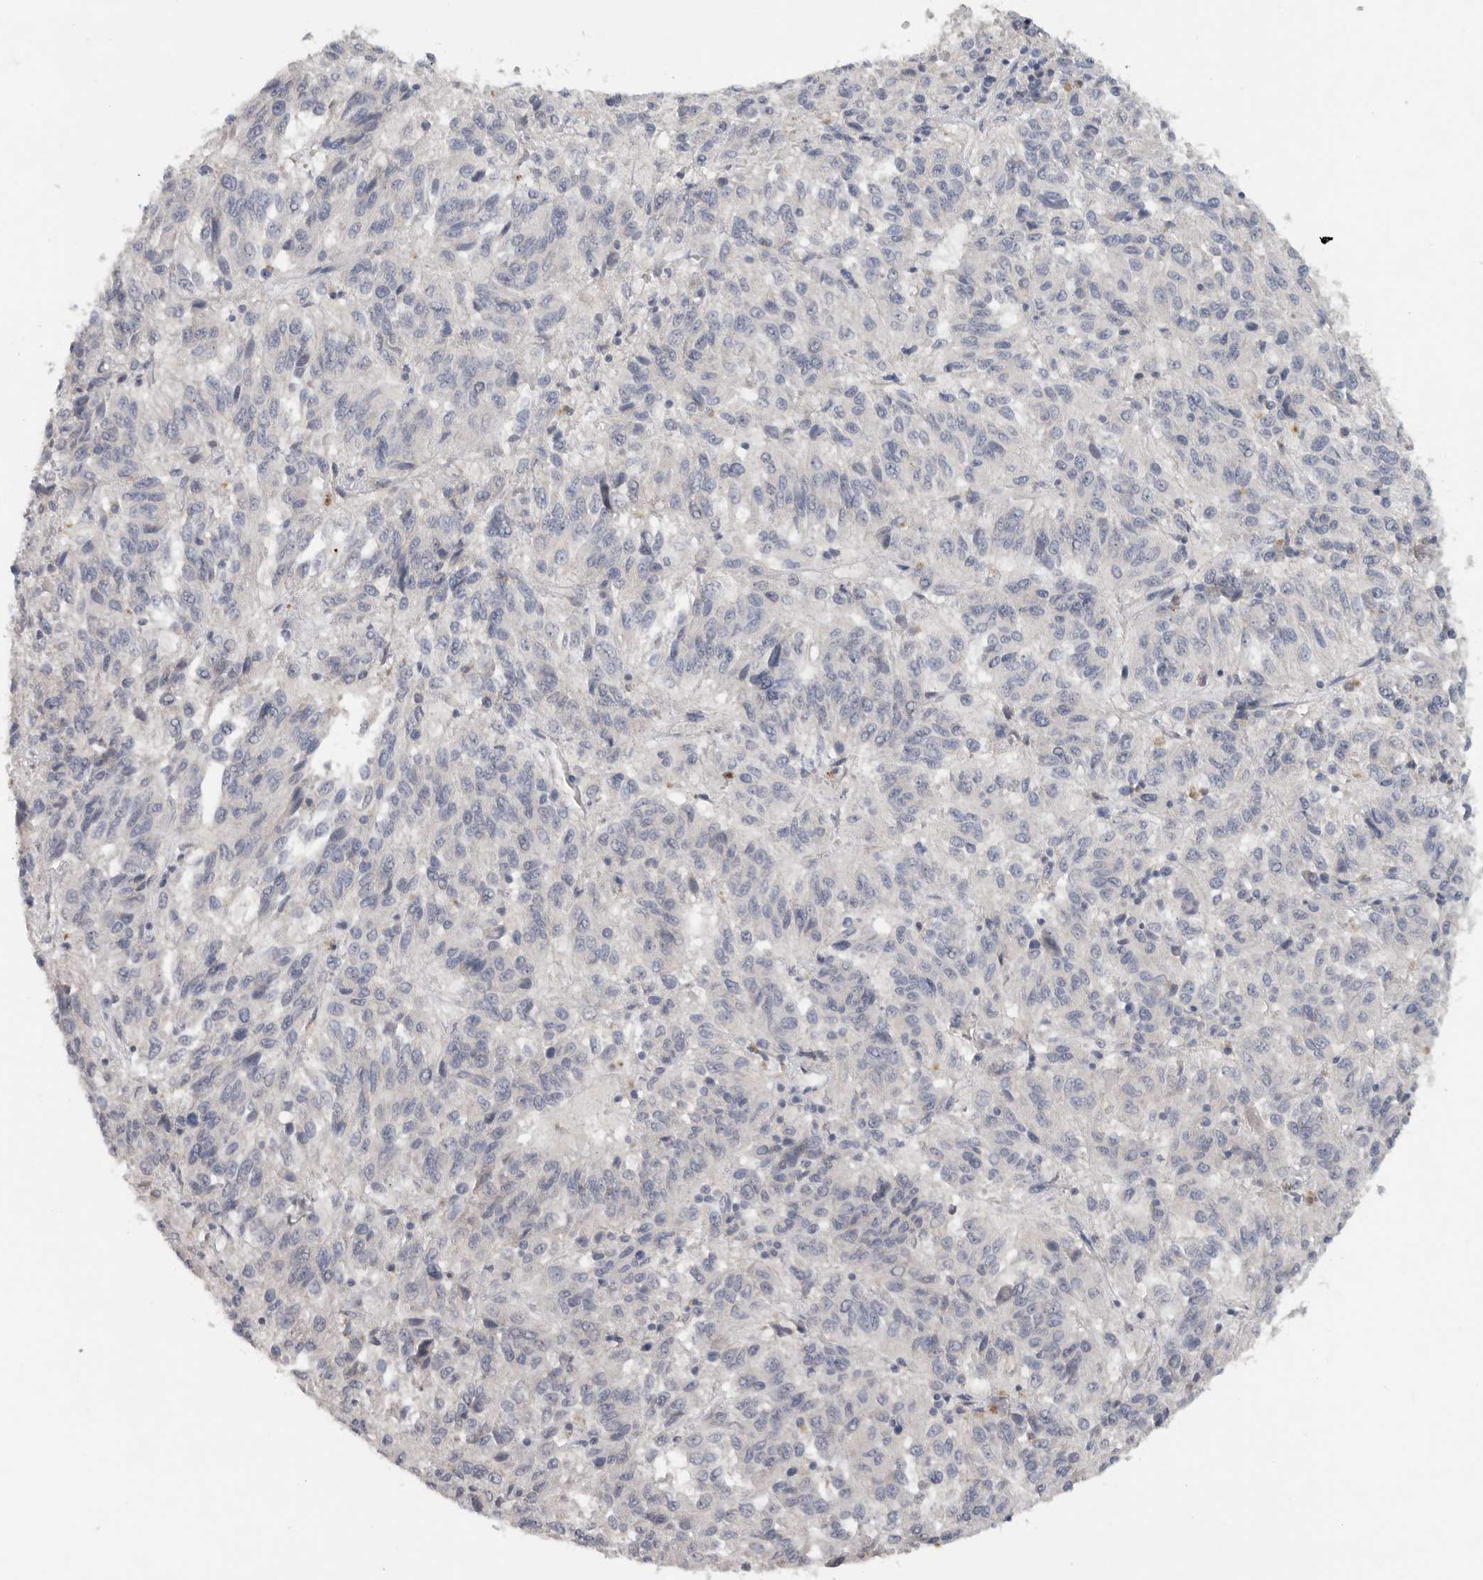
{"staining": {"intensity": "negative", "quantity": "none", "location": "none"}, "tissue": "melanoma", "cell_type": "Tumor cells", "image_type": "cancer", "snomed": [{"axis": "morphology", "description": "Malignant melanoma, Metastatic site"}, {"axis": "topography", "description": "Lung"}], "caption": "High magnification brightfield microscopy of melanoma stained with DAB (3,3'-diaminobenzidine) (brown) and counterstained with hematoxylin (blue): tumor cells show no significant staining. (DAB (3,3'-diaminobenzidine) immunohistochemistry with hematoxylin counter stain).", "gene": "REG4", "patient": {"sex": "male", "age": 64}}